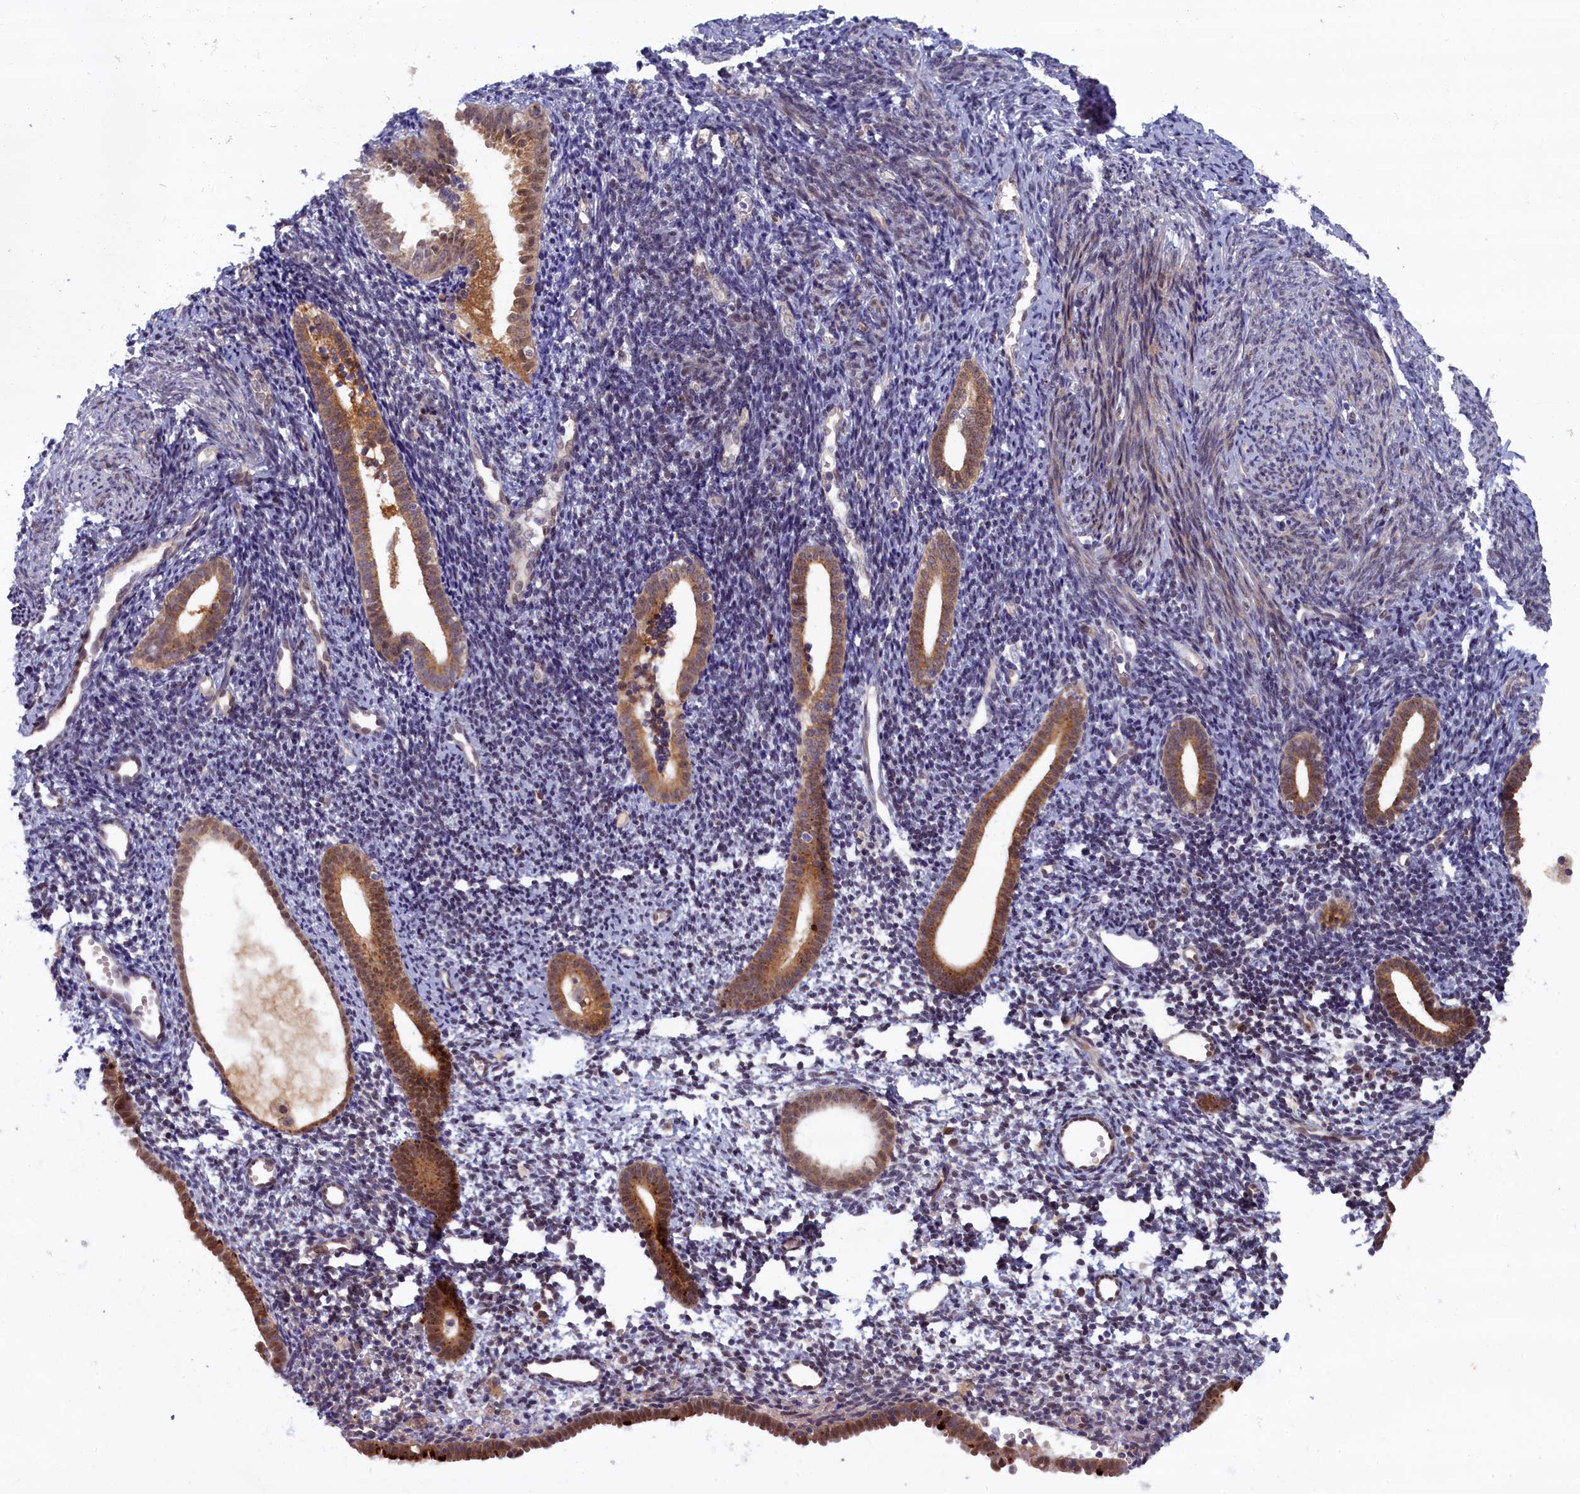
{"staining": {"intensity": "negative", "quantity": "none", "location": "none"}, "tissue": "endometrium", "cell_type": "Cells in endometrial stroma", "image_type": "normal", "snomed": [{"axis": "morphology", "description": "Normal tissue, NOS"}, {"axis": "topography", "description": "Endometrium"}], "caption": "IHC of unremarkable human endometrium demonstrates no staining in cells in endometrial stroma. (Stains: DAB (3,3'-diaminobenzidine) immunohistochemistry (IHC) with hematoxylin counter stain, Microscopy: brightfield microscopy at high magnification).", "gene": "FCSK", "patient": {"sex": "female", "age": 56}}